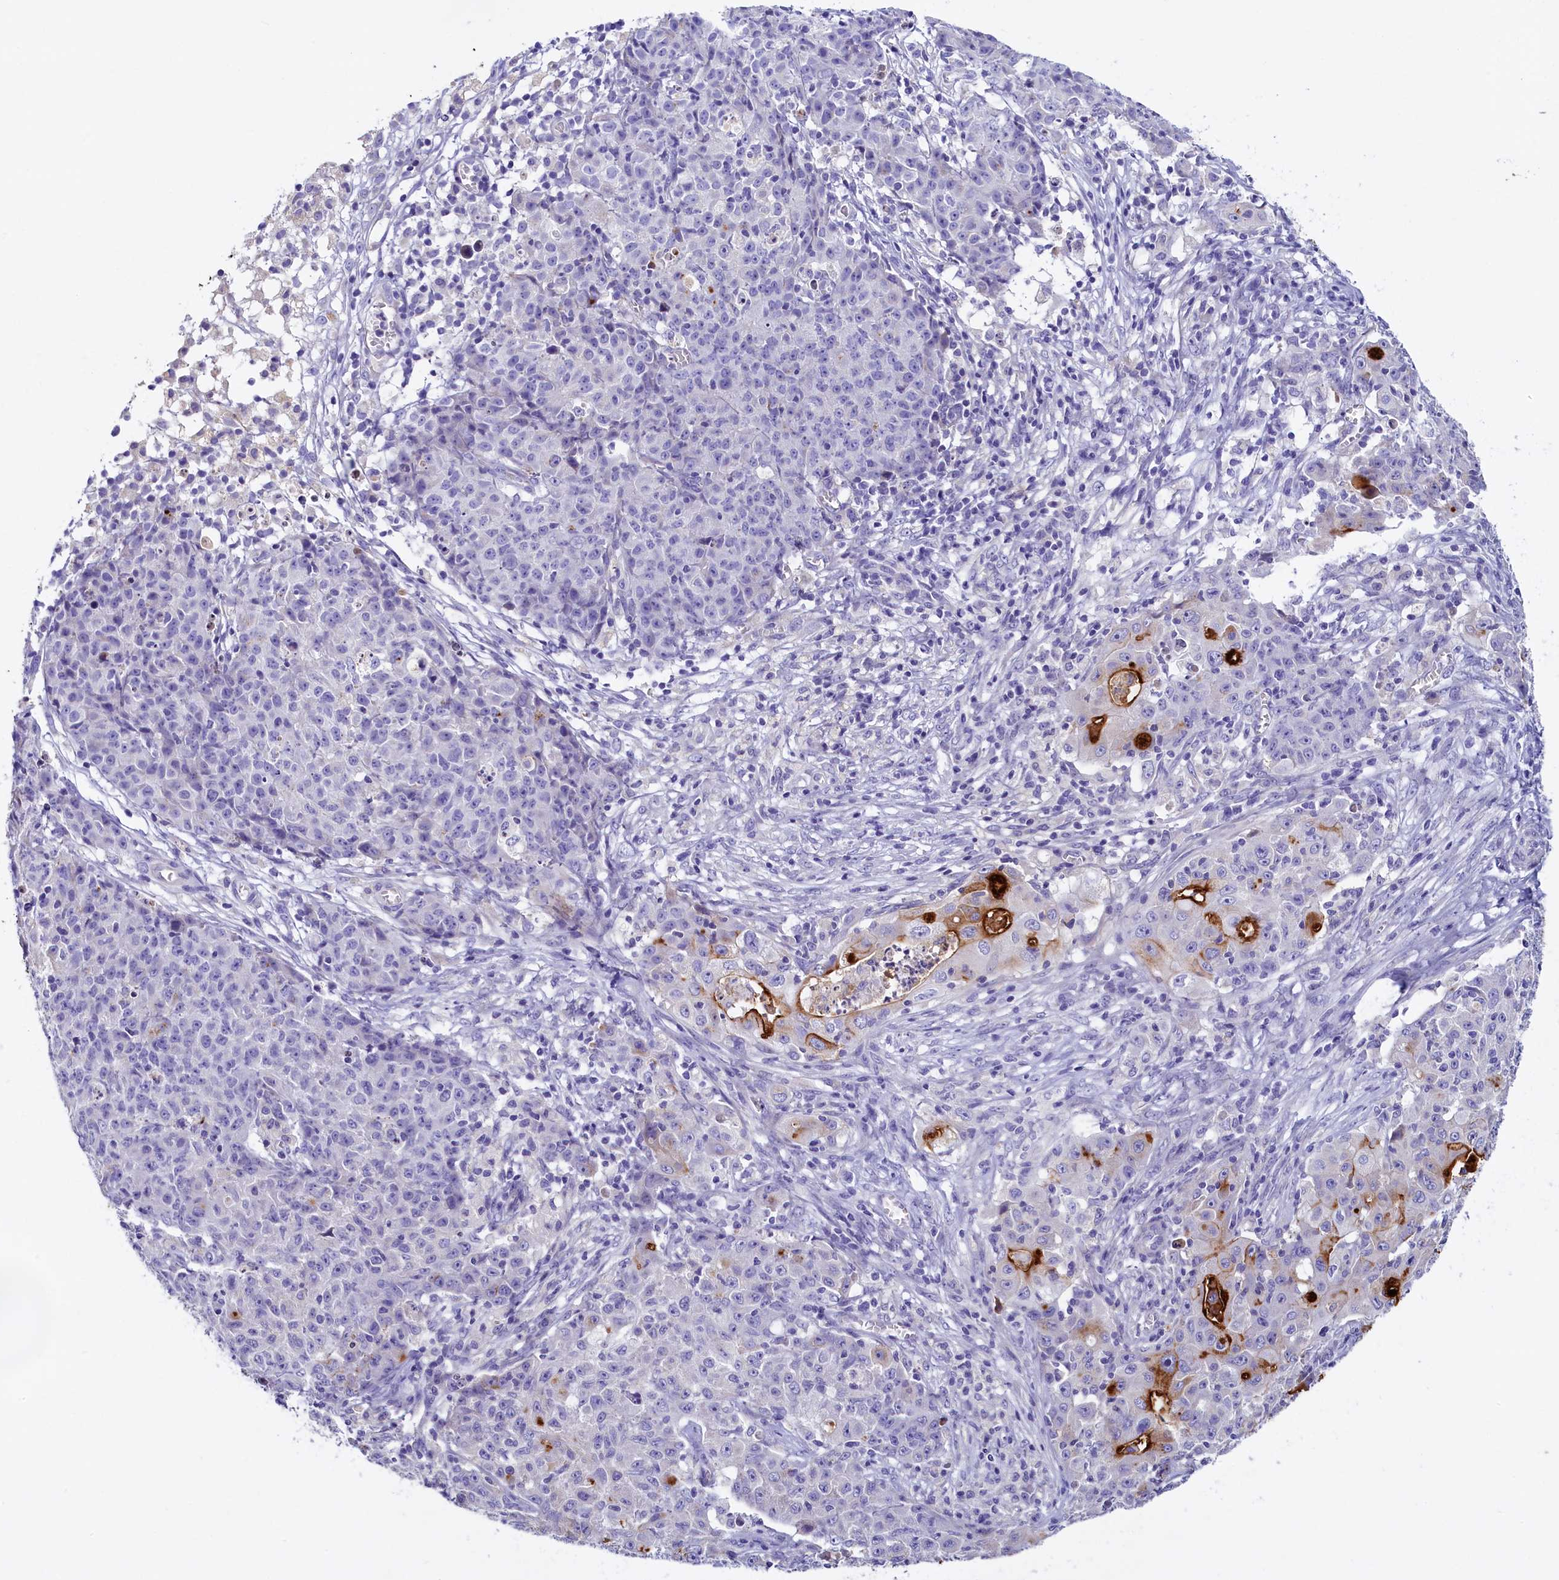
{"staining": {"intensity": "negative", "quantity": "none", "location": "none"}, "tissue": "ovarian cancer", "cell_type": "Tumor cells", "image_type": "cancer", "snomed": [{"axis": "morphology", "description": "Carcinoma, endometroid"}, {"axis": "topography", "description": "Ovary"}], "caption": "An immunohistochemistry (IHC) image of ovarian cancer is shown. There is no staining in tumor cells of ovarian cancer.", "gene": "RTTN", "patient": {"sex": "female", "age": 42}}